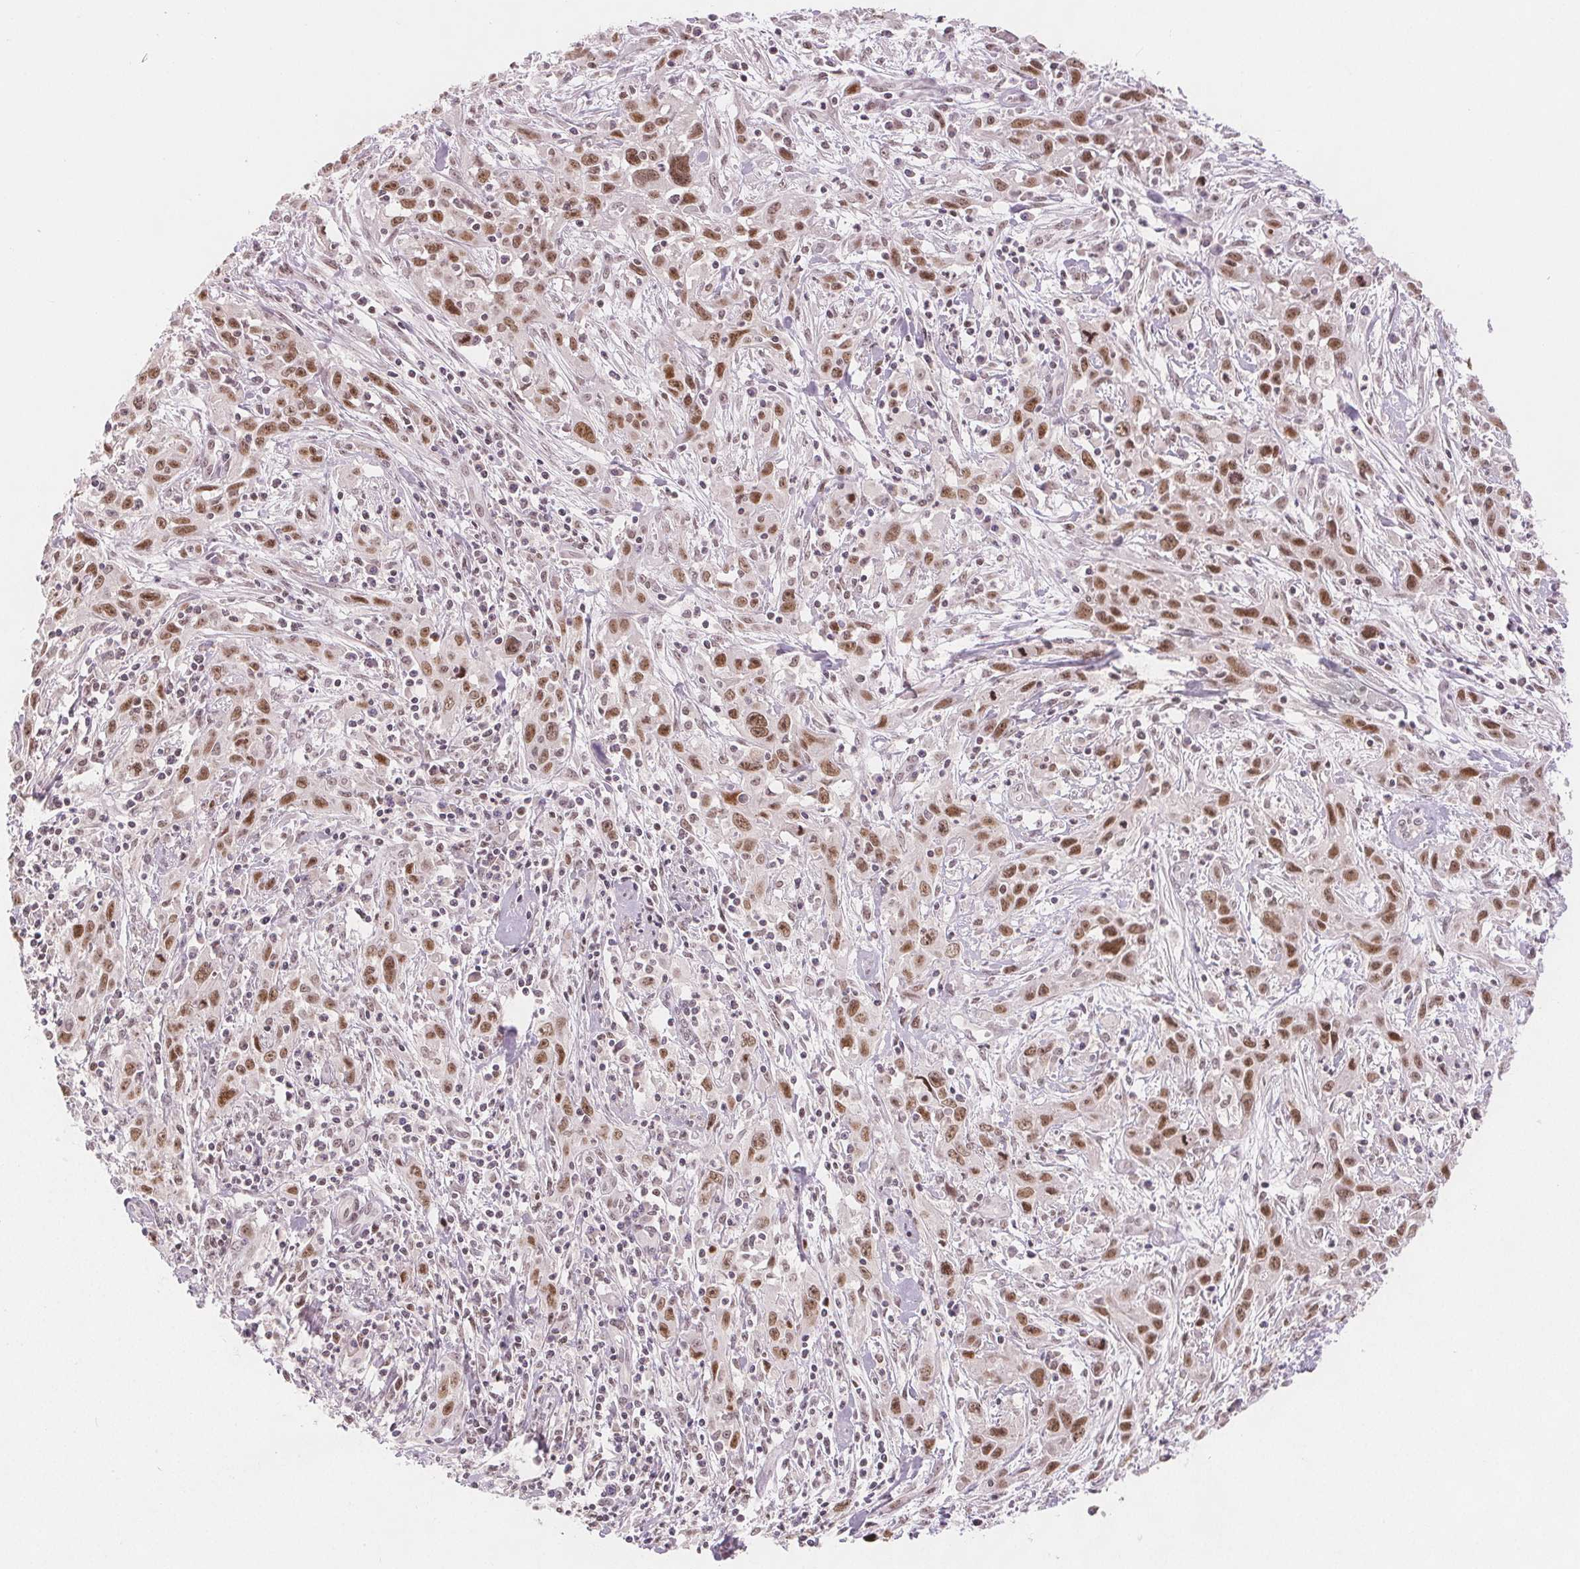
{"staining": {"intensity": "moderate", "quantity": ">75%", "location": "nuclear"}, "tissue": "cervical cancer", "cell_type": "Tumor cells", "image_type": "cancer", "snomed": [{"axis": "morphology", "description": "Squamous cell carcinoma, NOS"}, {"axis": "topography", "description": "Cervix"}], "caption": "Immunohistochemical staining of cervical squamous cell carcinoma demonstrates moderate nuclear protein positivity in approximately >75% of tumor cells.", "gene": "DEK", "patient": {"sex": "female", "age": 38}}